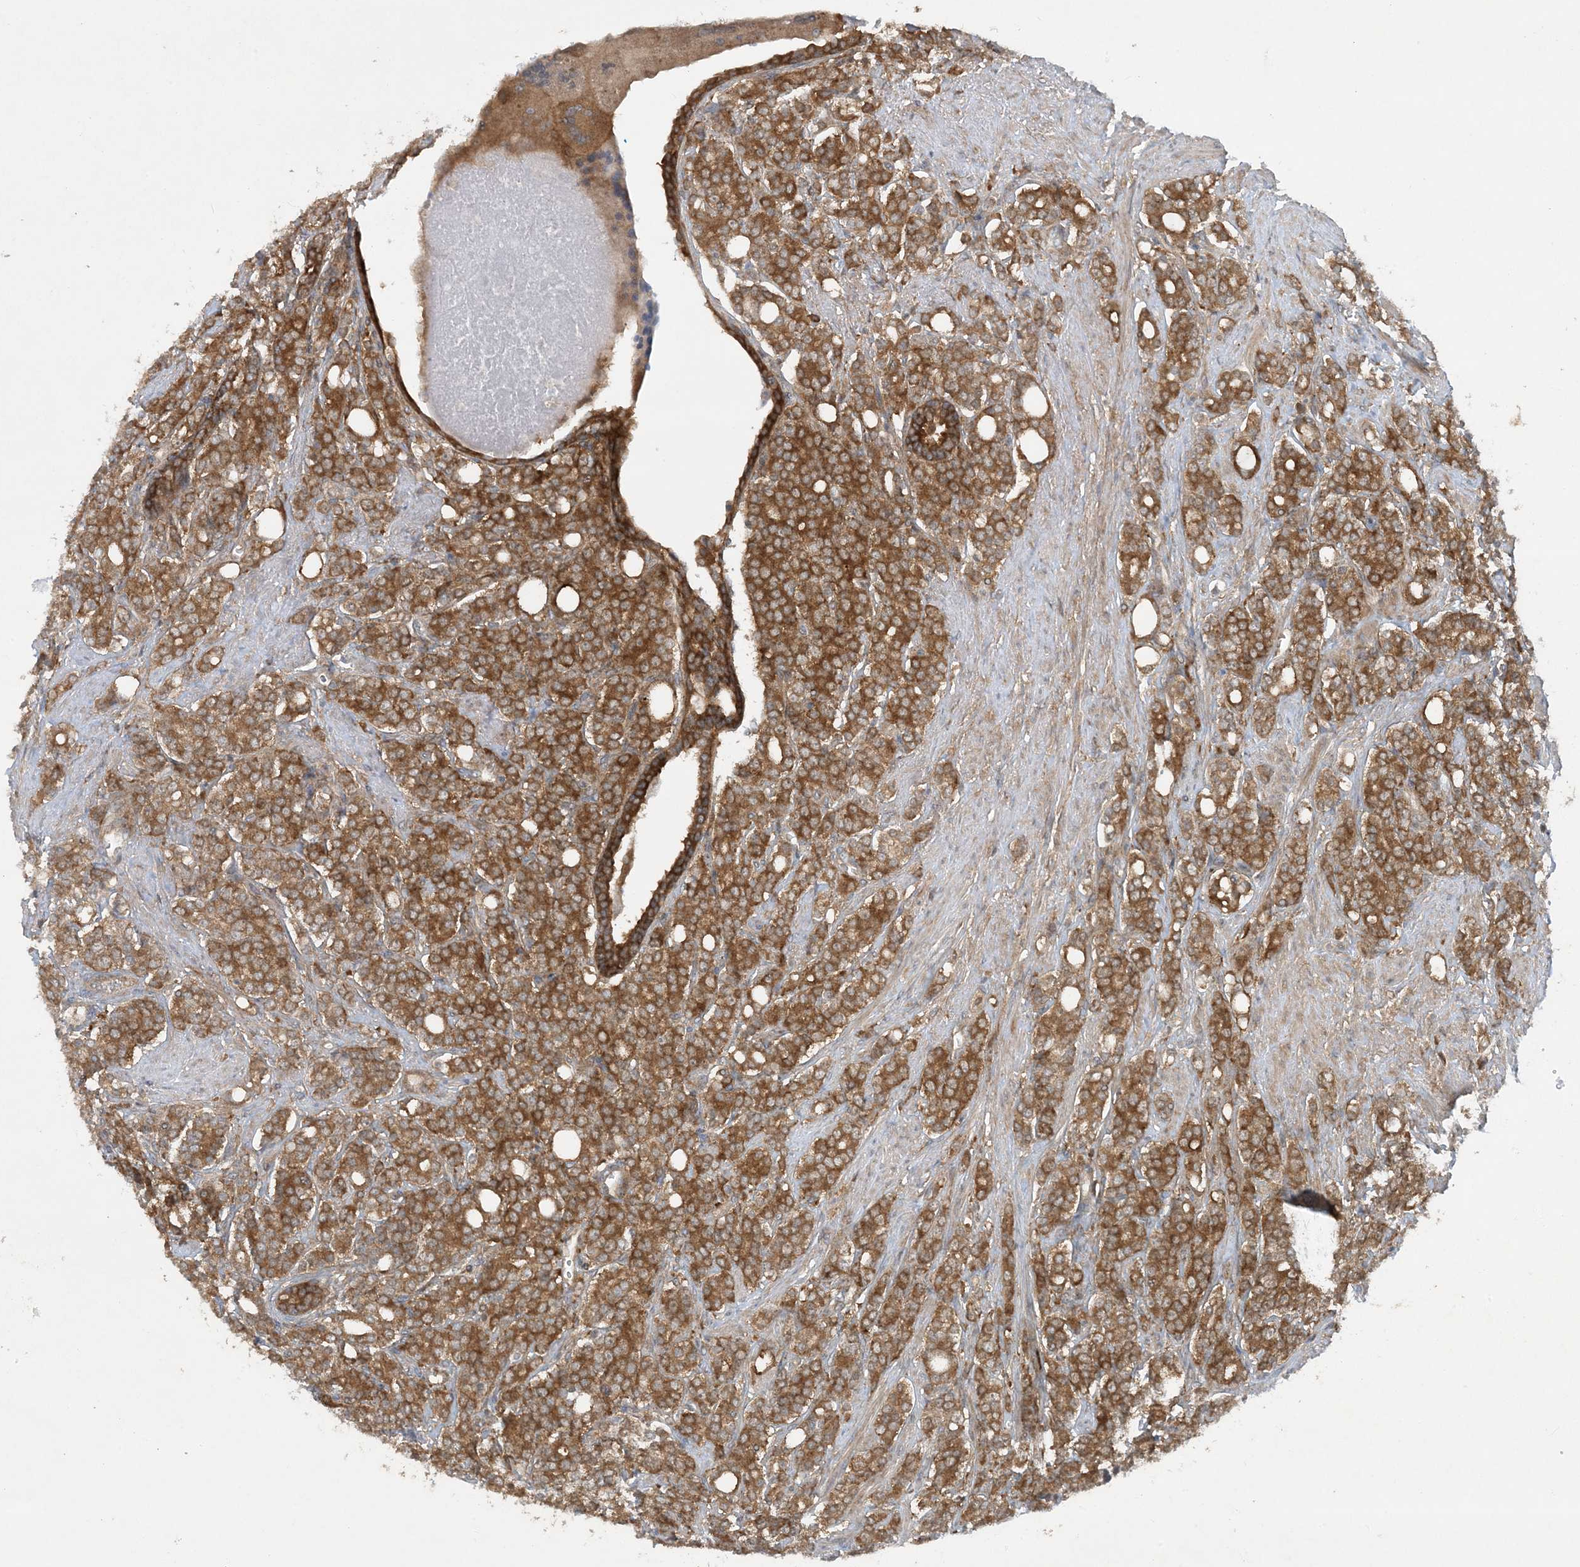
{"staining": {"intensity": "moderate", "quantity": ">75%", "location": "cytoplasmic/membranous"}, "tissue": "prostate cancer", "cell_type": "Tumor cells", "image_type": "cancer", "snomed": [{"axis": "morphology", "description": "Adenocarcinoma, High grade"}, {"axis": "topography", "description": "Prostate"}], "caption": "Prostate cancer (high-grade adenocarcinoma) stained with immunohistochemistry reveals moderate cytoplasmic/membranous expression in about >75% of tumor cells. The protein of interest is stained brown, and the nuclei are stained in blue (DAB IHC with brightfield microscopy, high magnification).", "gene": "STAM2", "patient": {"sex": "male", "age": 62}}